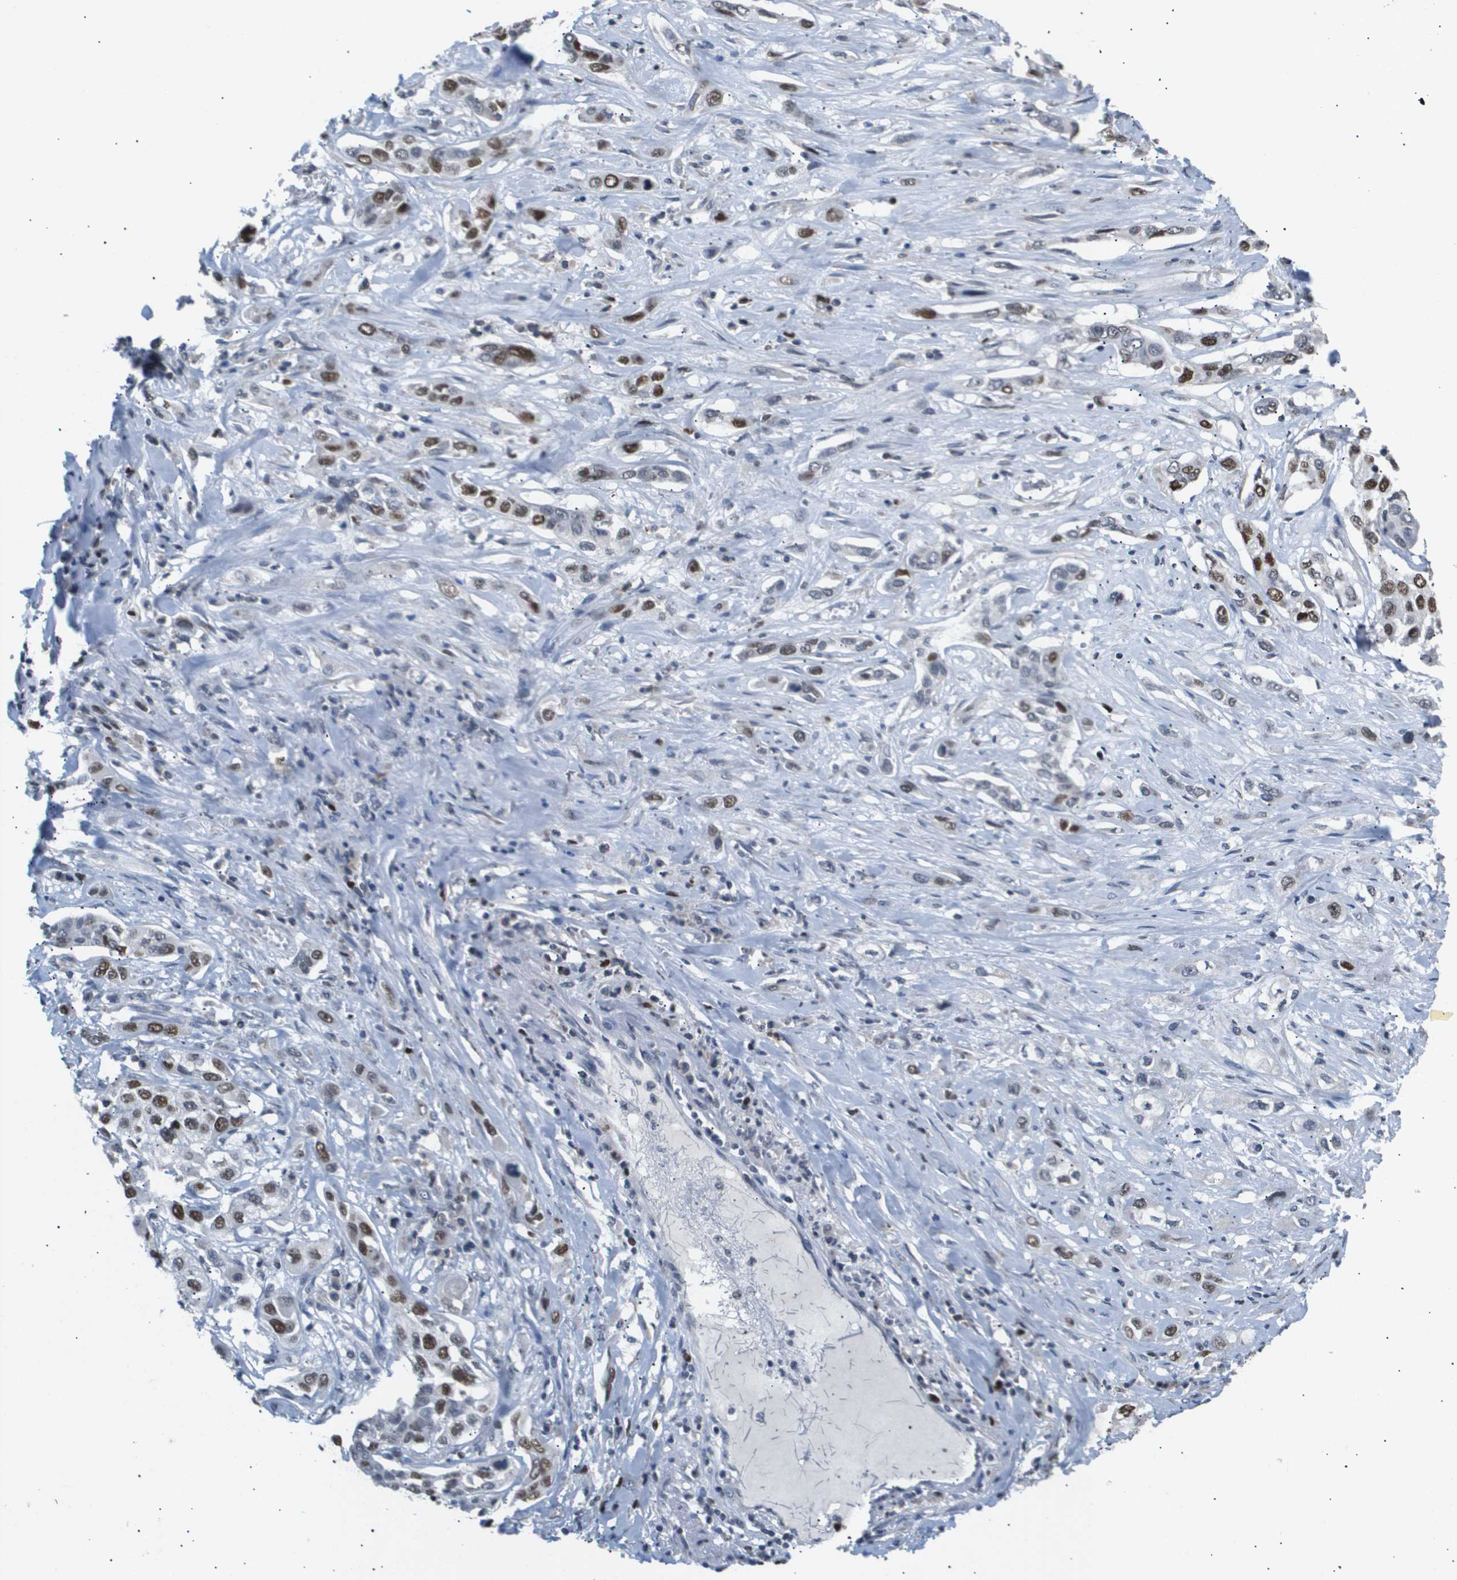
{"staining": {"intensity": "moderate", "quantity": ">75%", "location": "nuclear"}, "tissue": "lung cancer", "cell_type": "Tumor cells", "image_type": "cancer", "snomed": [{"axis": "morphology", "description": "Squamous cell carcinoma, NOS"}, {"axis": "topography", "description": "Lung"}], "caption": "An IHC histopathology image of neoplastic tissue is shown. Protein staining in brown labels moderate nuclear positivity in squamous cell carcinoma (lung) within tumor cells. (DAB (3,3'-diaminobenzidine) IHC, brown staining for protein, blue staining for nuclei).", "gene": "ANAPC2", "patient": {"sex": "male", "age": 71}}